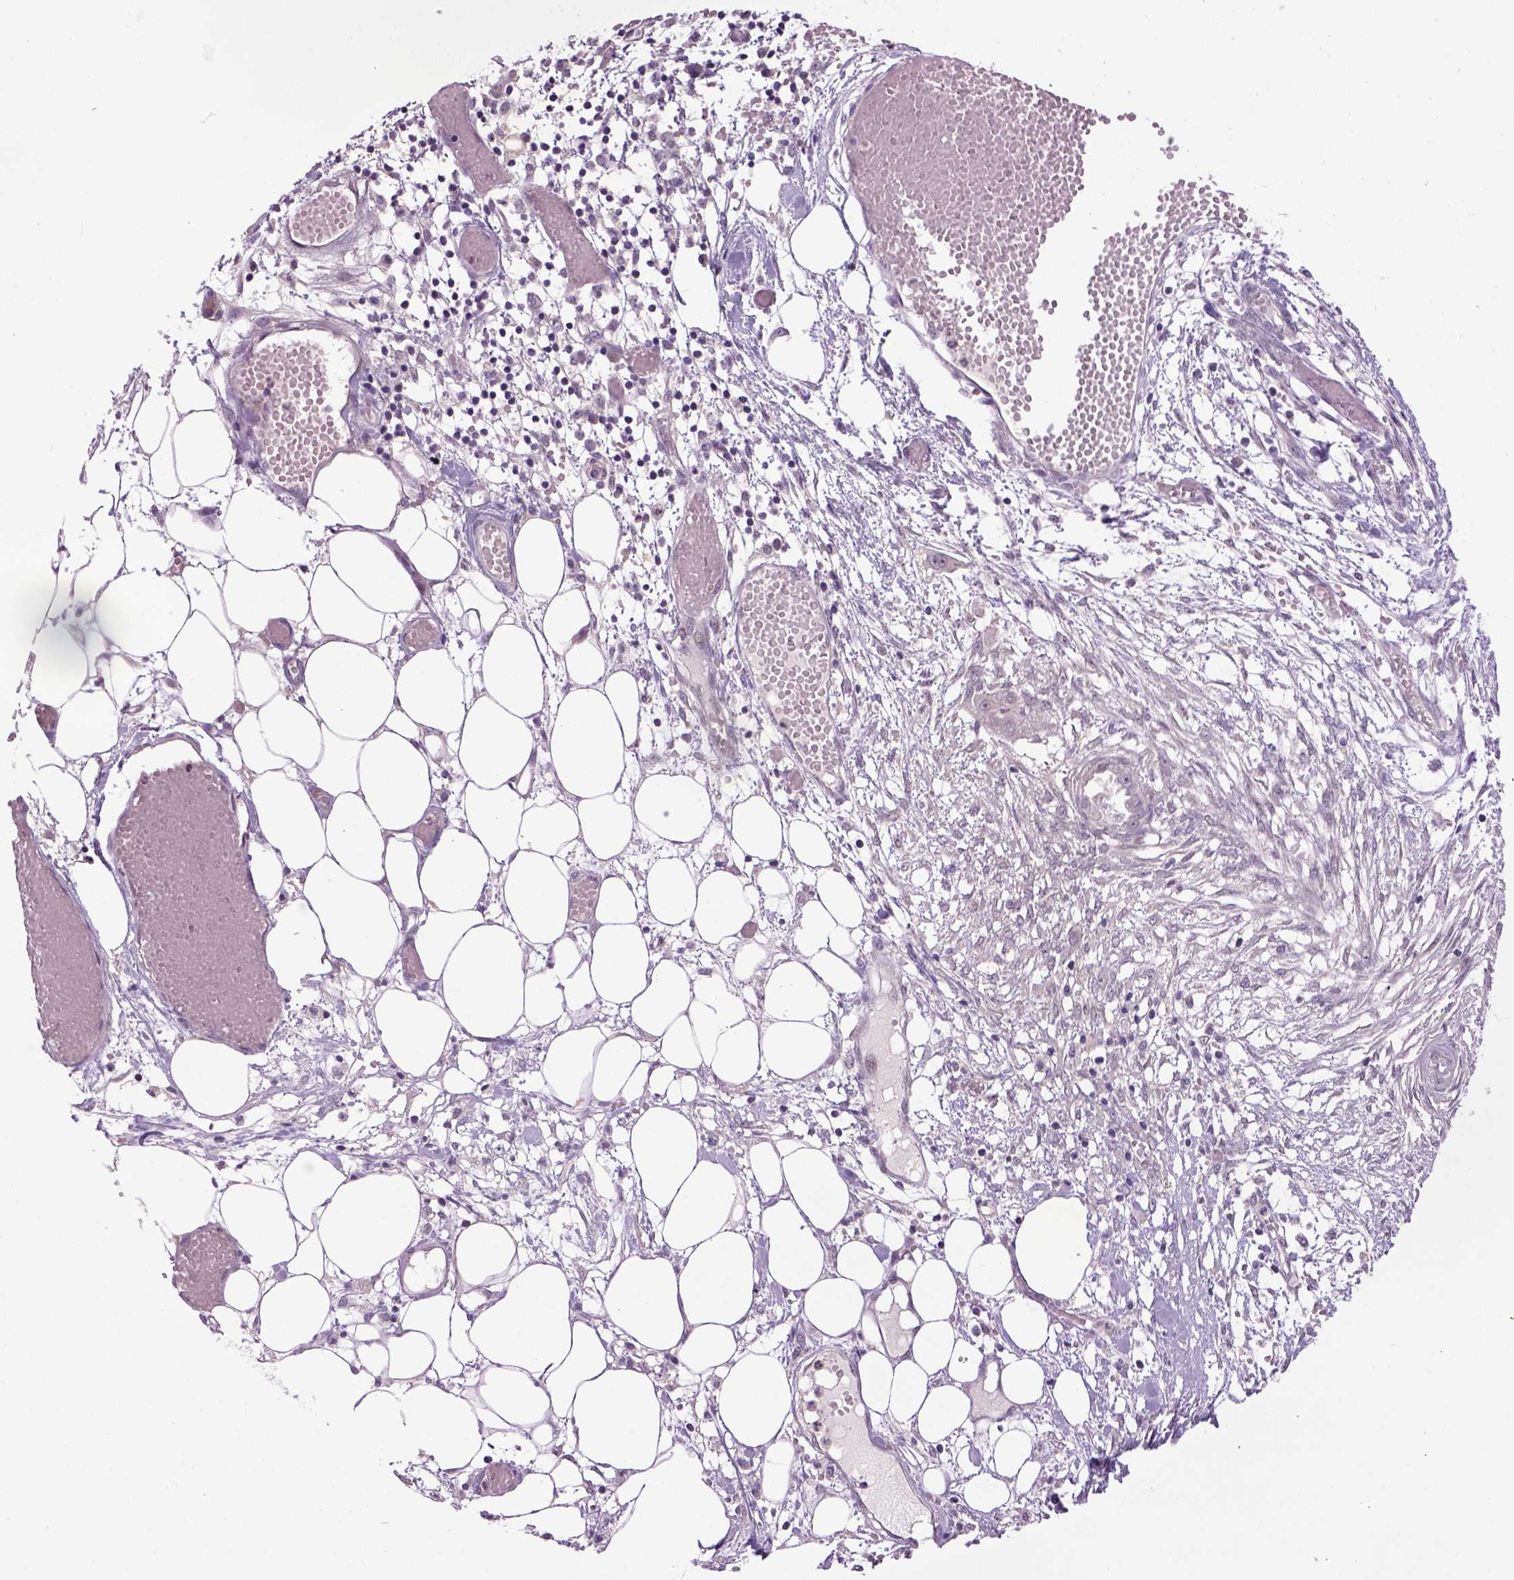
{"staining": {"intensity": "negative", "quantity": "none", "location": "none"}, "tissue": "endometrial cancer", "cell_type": "Tumor cells", "image_type": "cancer", "snomed": [{"axis": "morphology", "description": "Adenocarcinoma, NOS"}, {"axis": "morphology", "description": "Adenocarcinoma, metastatic, NOS"}, {"axis": "topography", "description": "Adipose tissue"}, {"axis": "topography", "description": "Endometrium"}], "caption": "The immunohistochemistry (IHC) histopathology image has no significant positivity in tumor cells of endometrial cancer tissue.", "gene": "RAB43", "patient": {"sex": "female", "age": 67}}